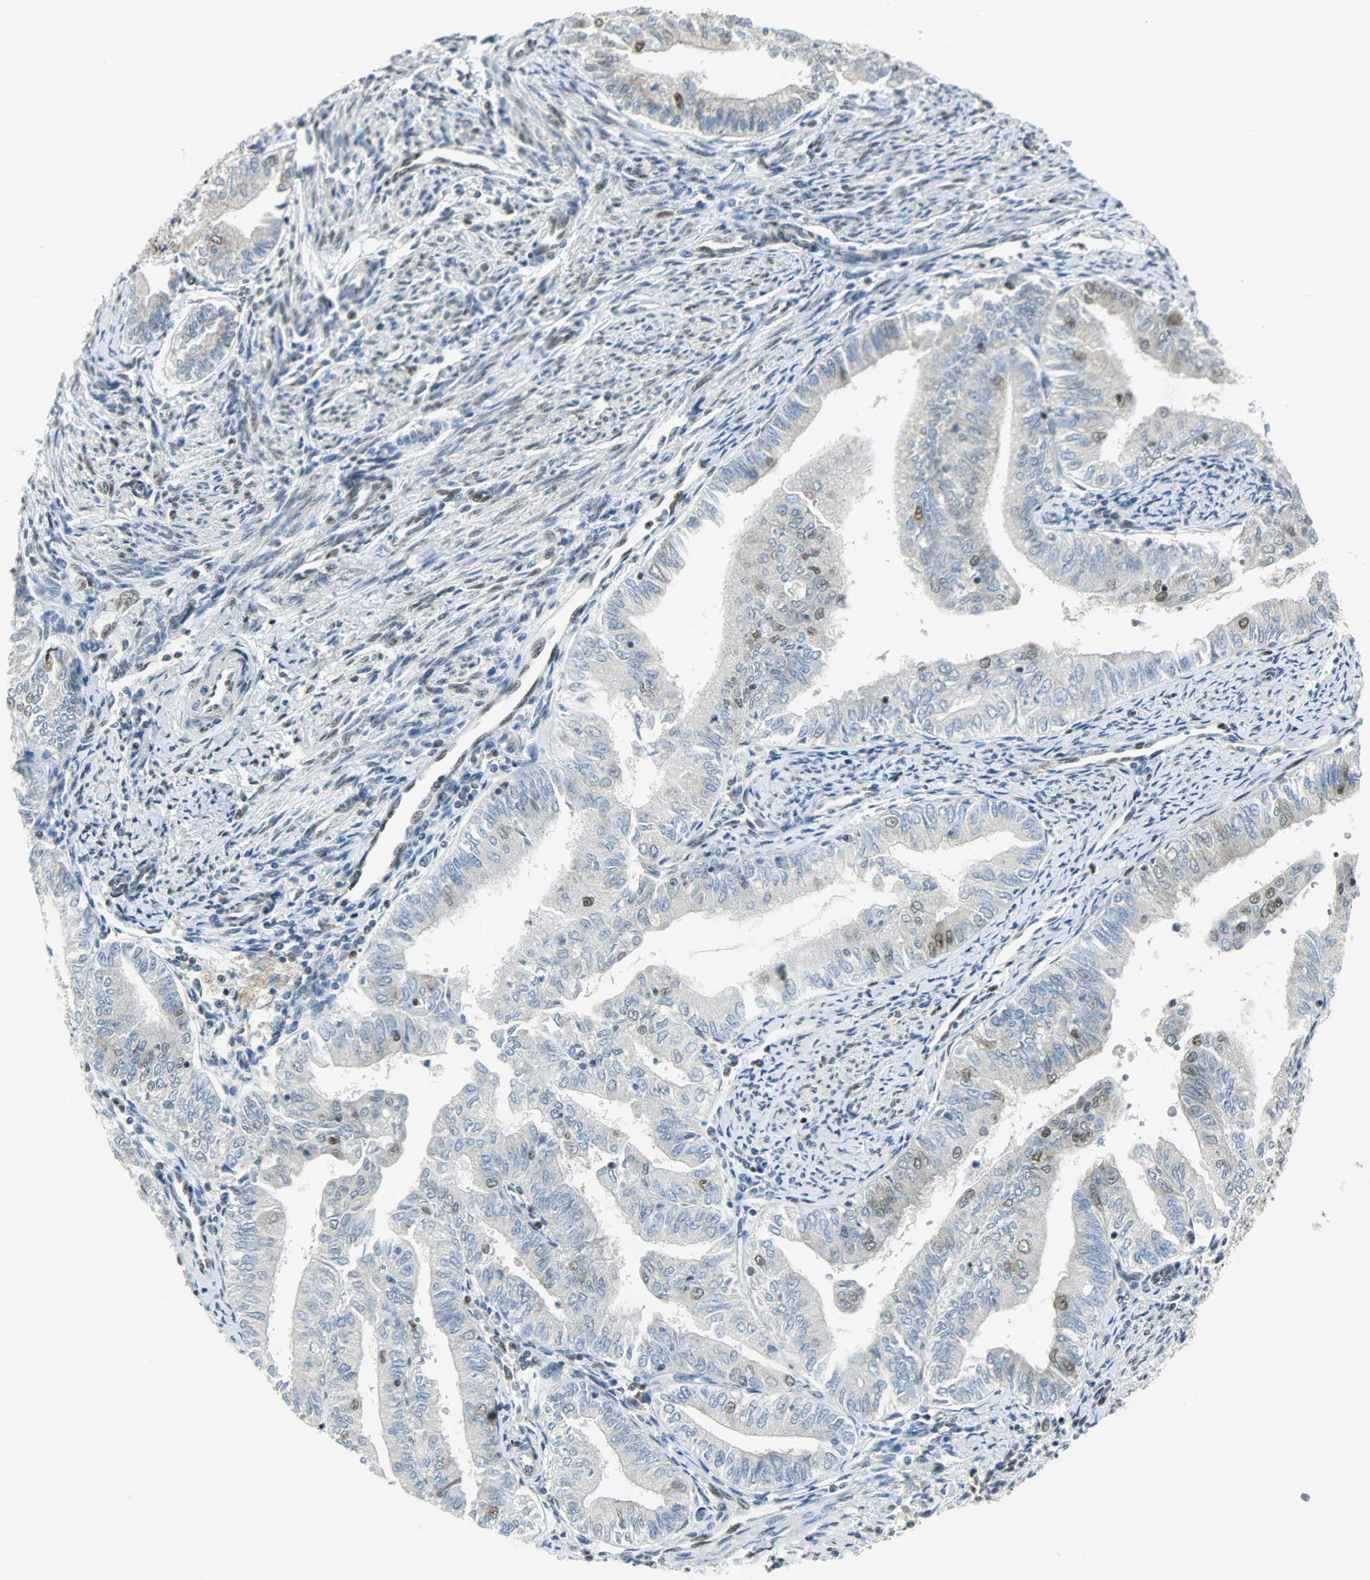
{"staining": {"intensity": "moderate", "quantity": "<25%", "location": "nuclear"}, "tissue": "endometrial cancer", "cell_type": "Tumor cells", "image_type": "cancer", "snomed": [{"axis": "morphology", "description": "Adenocarcinoma, NOS"}, {"axis": "topography", "description": "Endometrium"}], "caption": "IHC staining of endometrial cancer, which demonstrates low levels of moderate nuclear positivity in approximately <25% of tumor cells indicating moderate nuclear protein expression. The staining was performed using DAB (brown) for protein detection and nuclei were counterstained in hematoxylin (blue).", "gene": "SUGP1", "patient": {"sex": "female", "age": 66}}